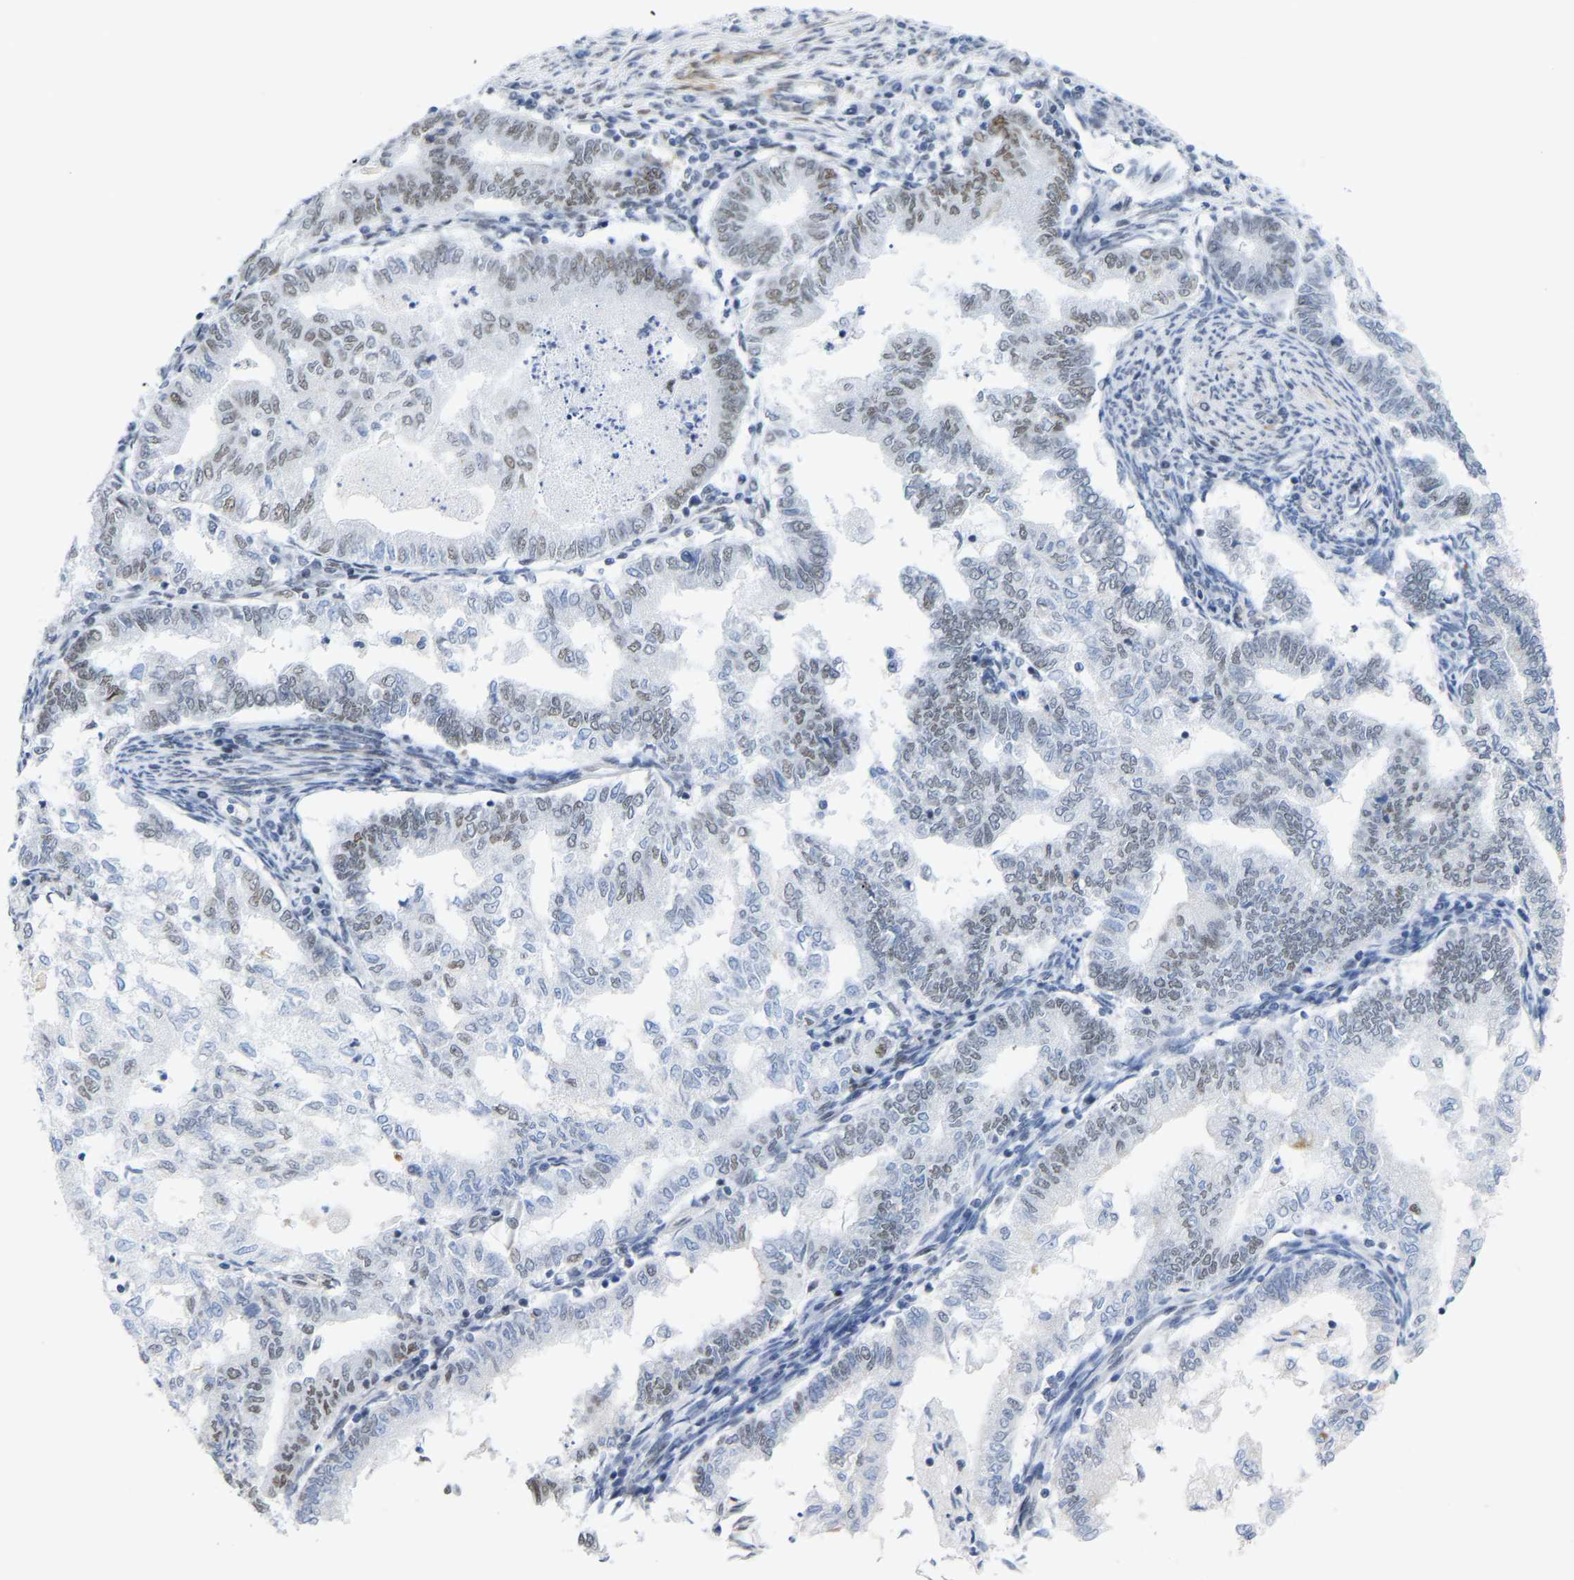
{"staining": {"intensity": "weak", "quantity": "25%-75%", "location": "nuclear"}, "tissue": "endometrial cancer", "cell_type": "Tumor cells", "image_type": "cancer", "snomed": [{"axis": "morphology", "description": "Polyp, NOS"}, {"axis": "morphology", "description": "Adenocarcinoma, NOS"}, {"axis": "morphology", "description": "Adenoma, NOS"}, {"axis": "topography", "description": "Endometrium"}], "caption": "Brown immunohistochemical staining in human adenoma (endometrial) demonstrates weak nuclear staining in approximately 25%-75% of tumor cells. Ihc stains the protein of interest in brown and the nuclei are stained blue.", "gene": "FAM180A", "patient": {"sex": "female", "age": 79}}